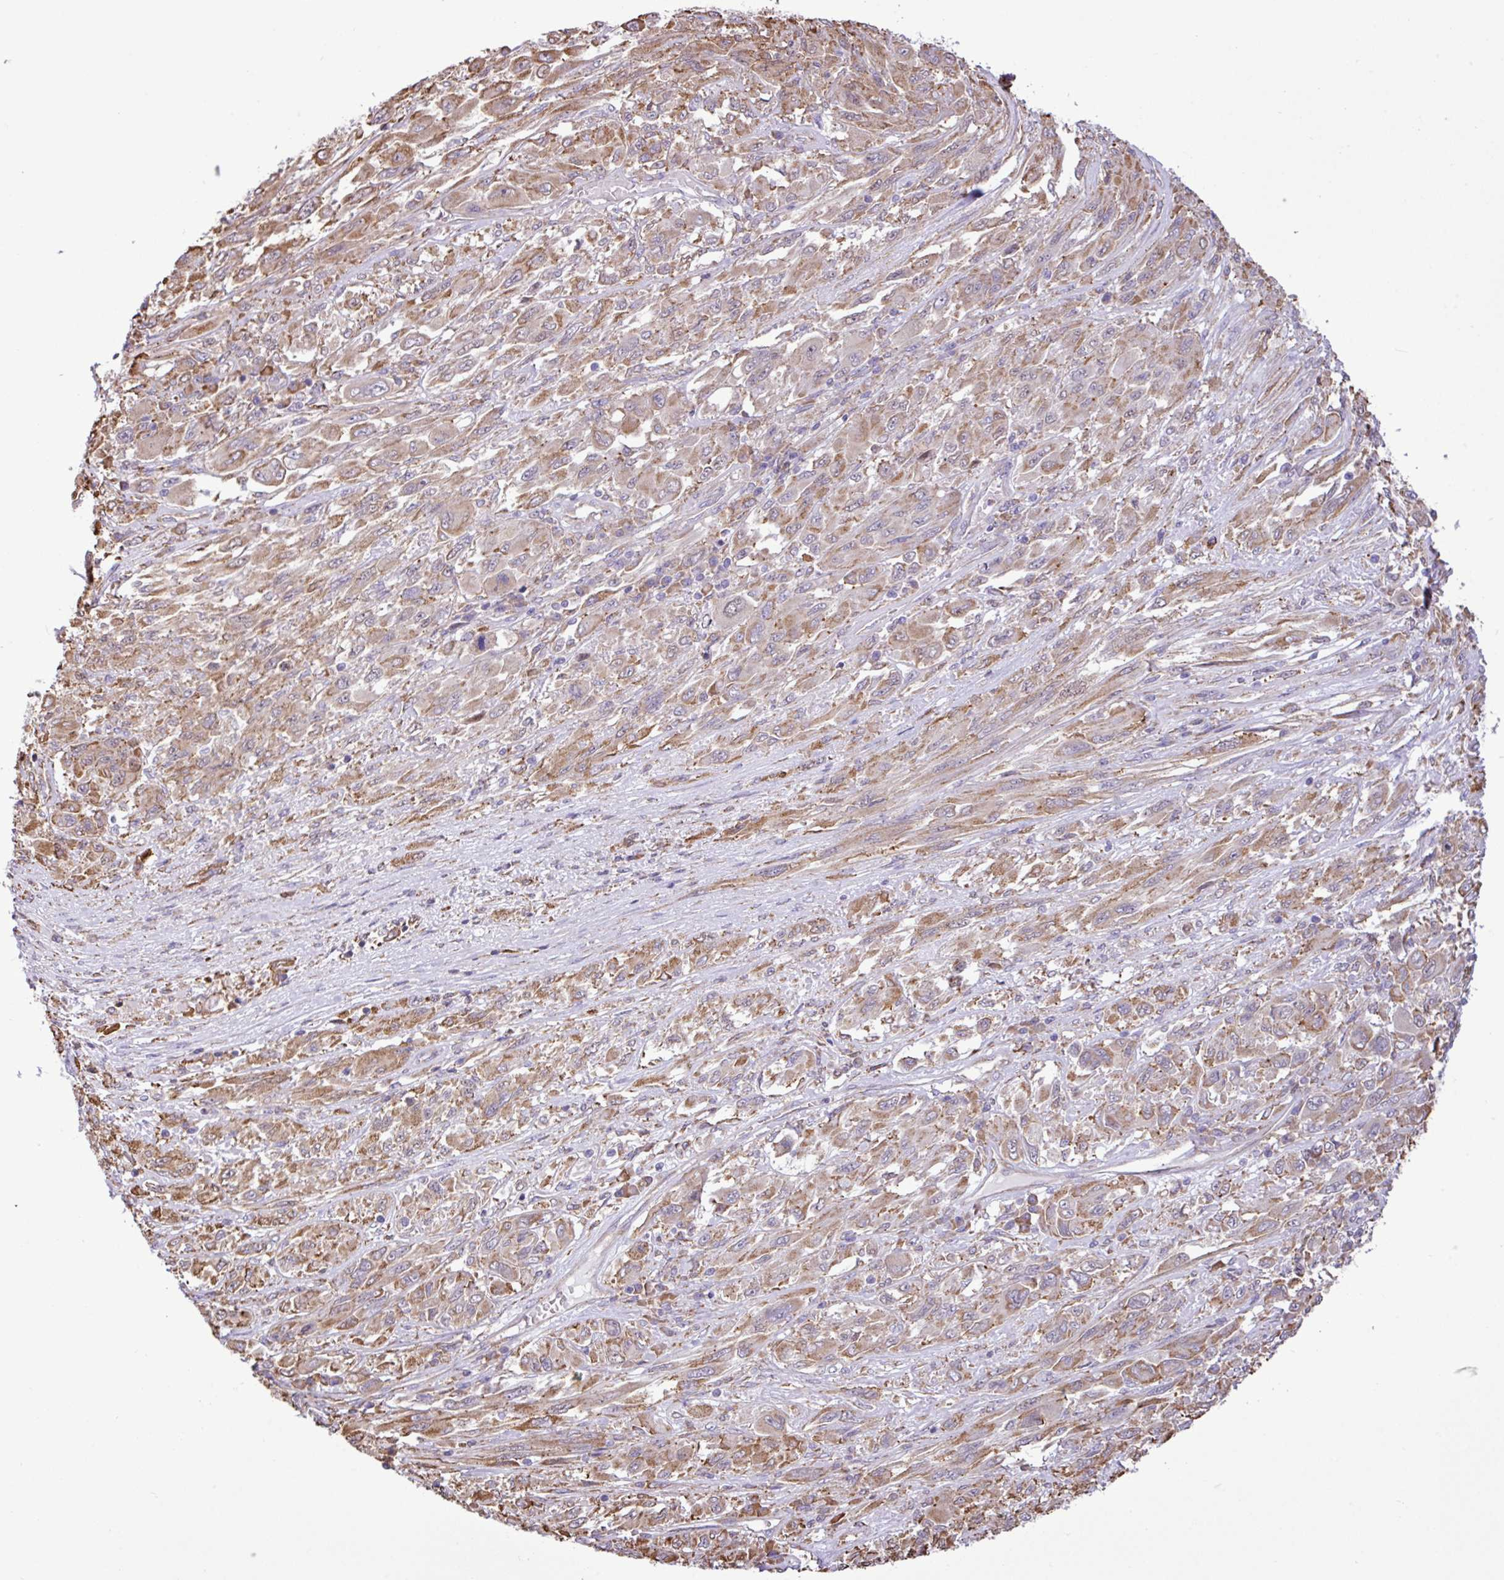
{"staining": {"intensity": "moderate", "quantity": ">75%", "location": "cytoplasmic/membranous"}, "tissue": "melanoma", "cell_type": "Tumor cells", "image_type": "cancer", "snomed": [{"axis": "morphology", "description": "Malignant melanoma, NOS"}, {"axis": "topography", "description": "Skin"}], "caption": "IHC (DAB (3,3'-diaminobenzidine)) staining of human melanoma shows moderate cytoplasmic/membranous protein expression in about >75% of tumor cells. The protein is shown in brown color, while the nuclei are stained blue.", "gene": "ZSCAN5A", "patient": {"sex": "female", "age": 91}}